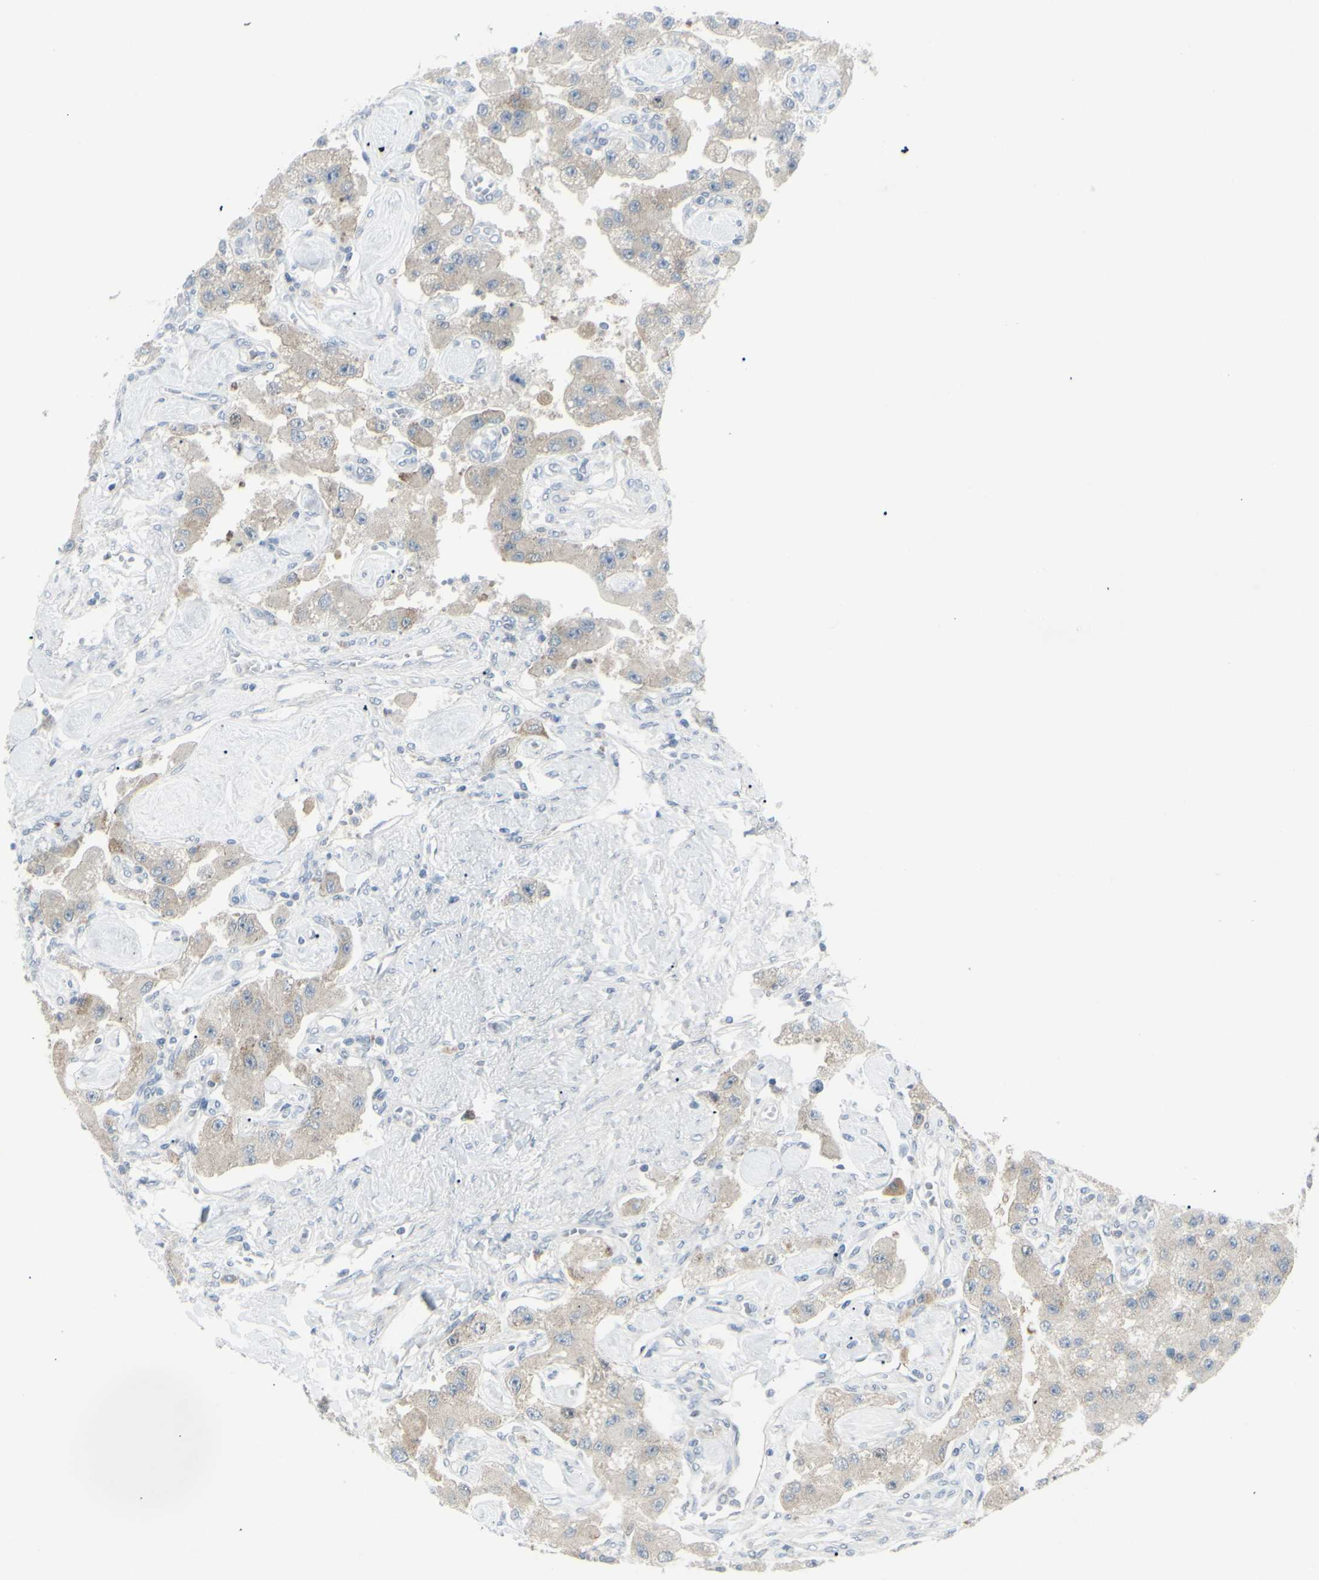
{"staining": {"intensity": "weak", "quantity": ">75%", "location": "cytoplasmic/membranous"}, "tissue": "carcinoid", "cell_type": "Tumor cells", "image_type": "cancer", "snomed": [{"axis": "morphology", "description": "Carcinoid, malignant, NOS"}, {"axis": "topography", "description": "Pancreas"}], "caption": "Protein expression analysis of carcinoid displays weak cytoplasmic/membranous staining in approximately >75% of tumor cells.", "gene": "SH3GL2", "patient": {"sex": "male", "age": 41}}